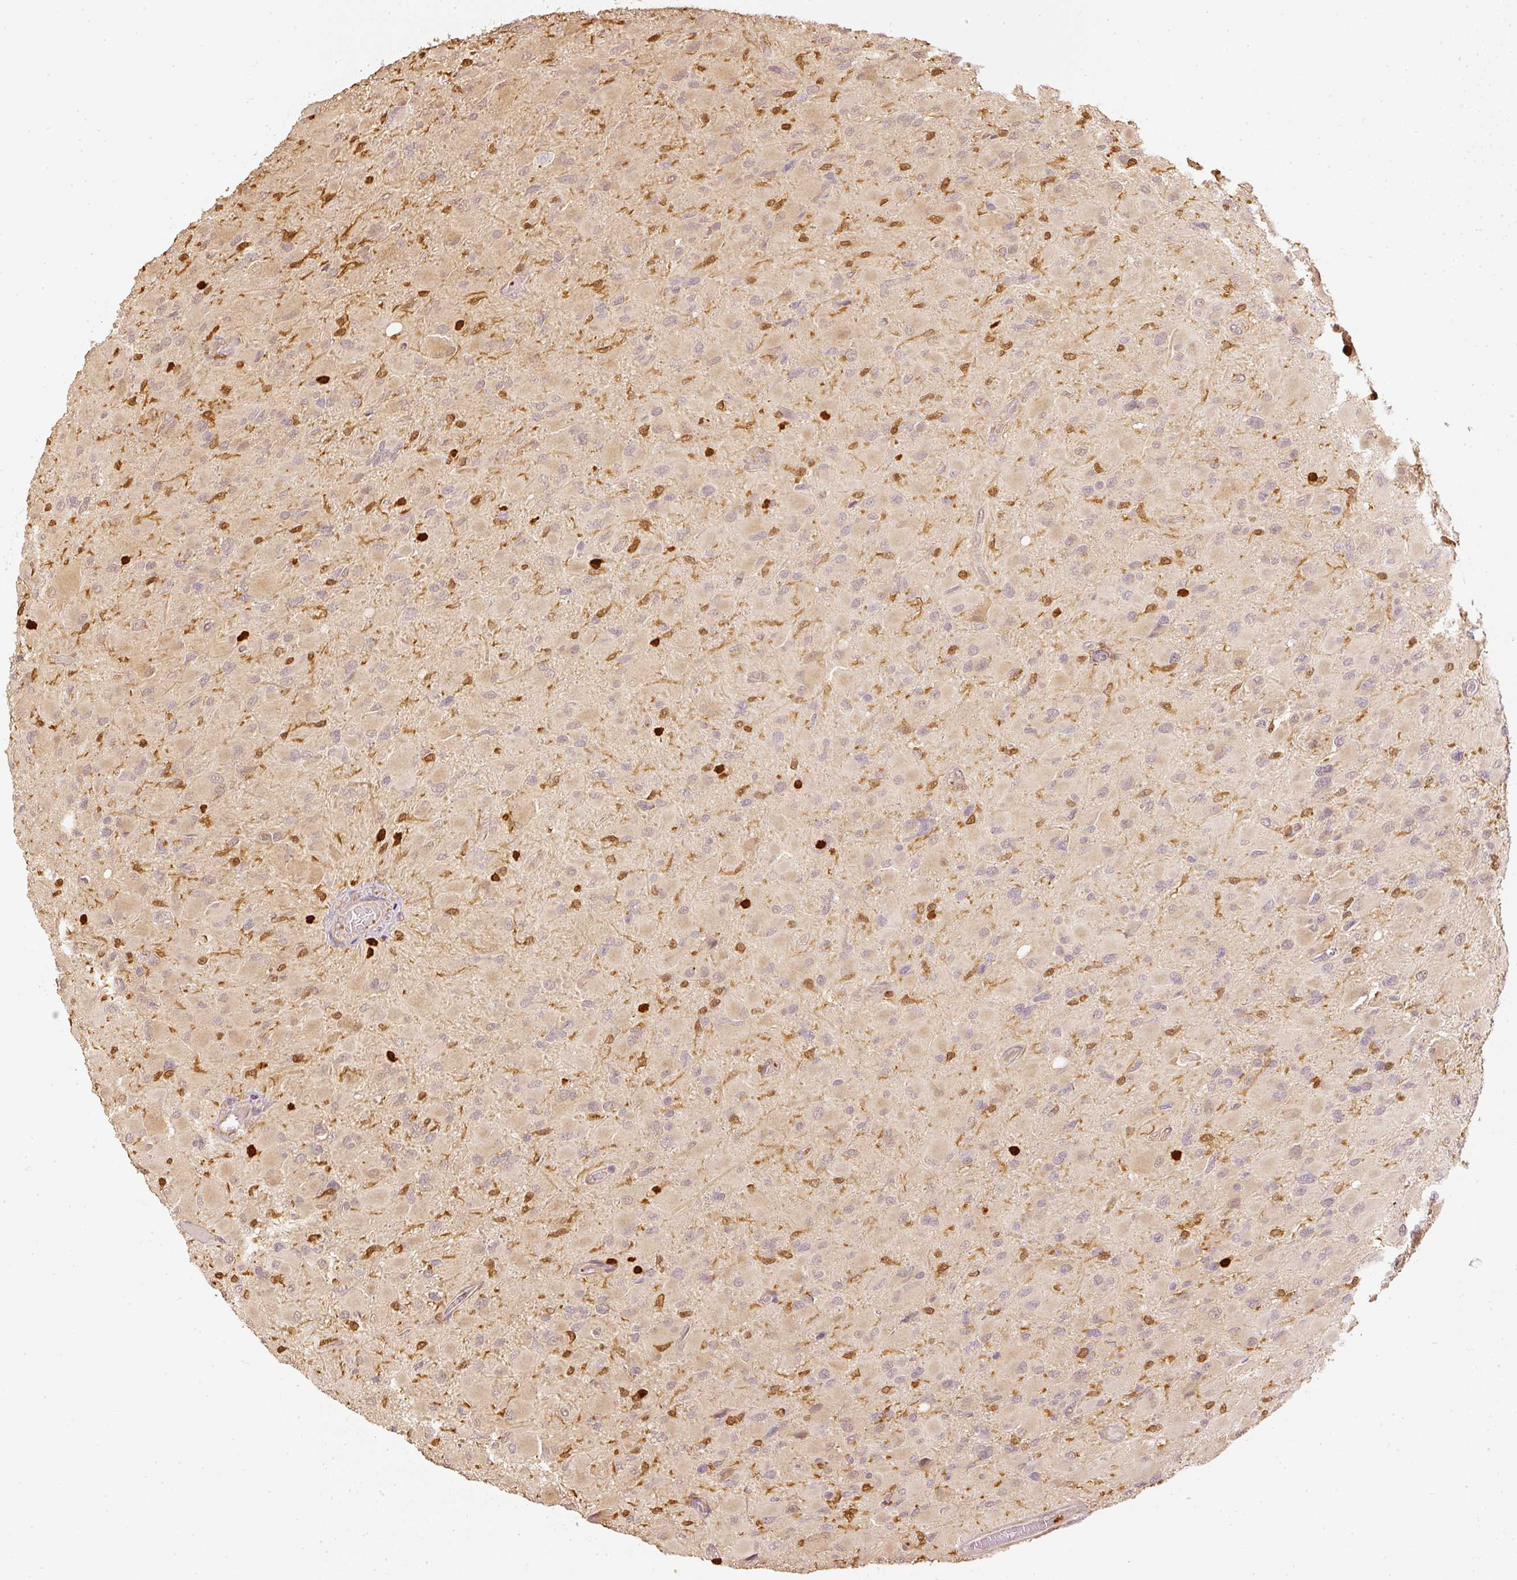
{"staining": {"intensity": "negative", "quantity": "none", "location": "none"}, "tissue": "glioma", "cell_type": "Tumor cells", "image_type": "cancer", "snomed": [{"axis": "morphology", "description": "Glioma, malignant, High grade"}, {"axis": "topography", "description": "Cerebral cortex"}], "caption": "Glioma was stained to show a protein in brown. There is no significant staining in tumor cells. (Stains: DAB IHC with hematoxylin counter stain, Microscopy: brightfield microscopy at high magnification).", "gene": "PFN1", "patient": {"sex": "female", "age": 36}}